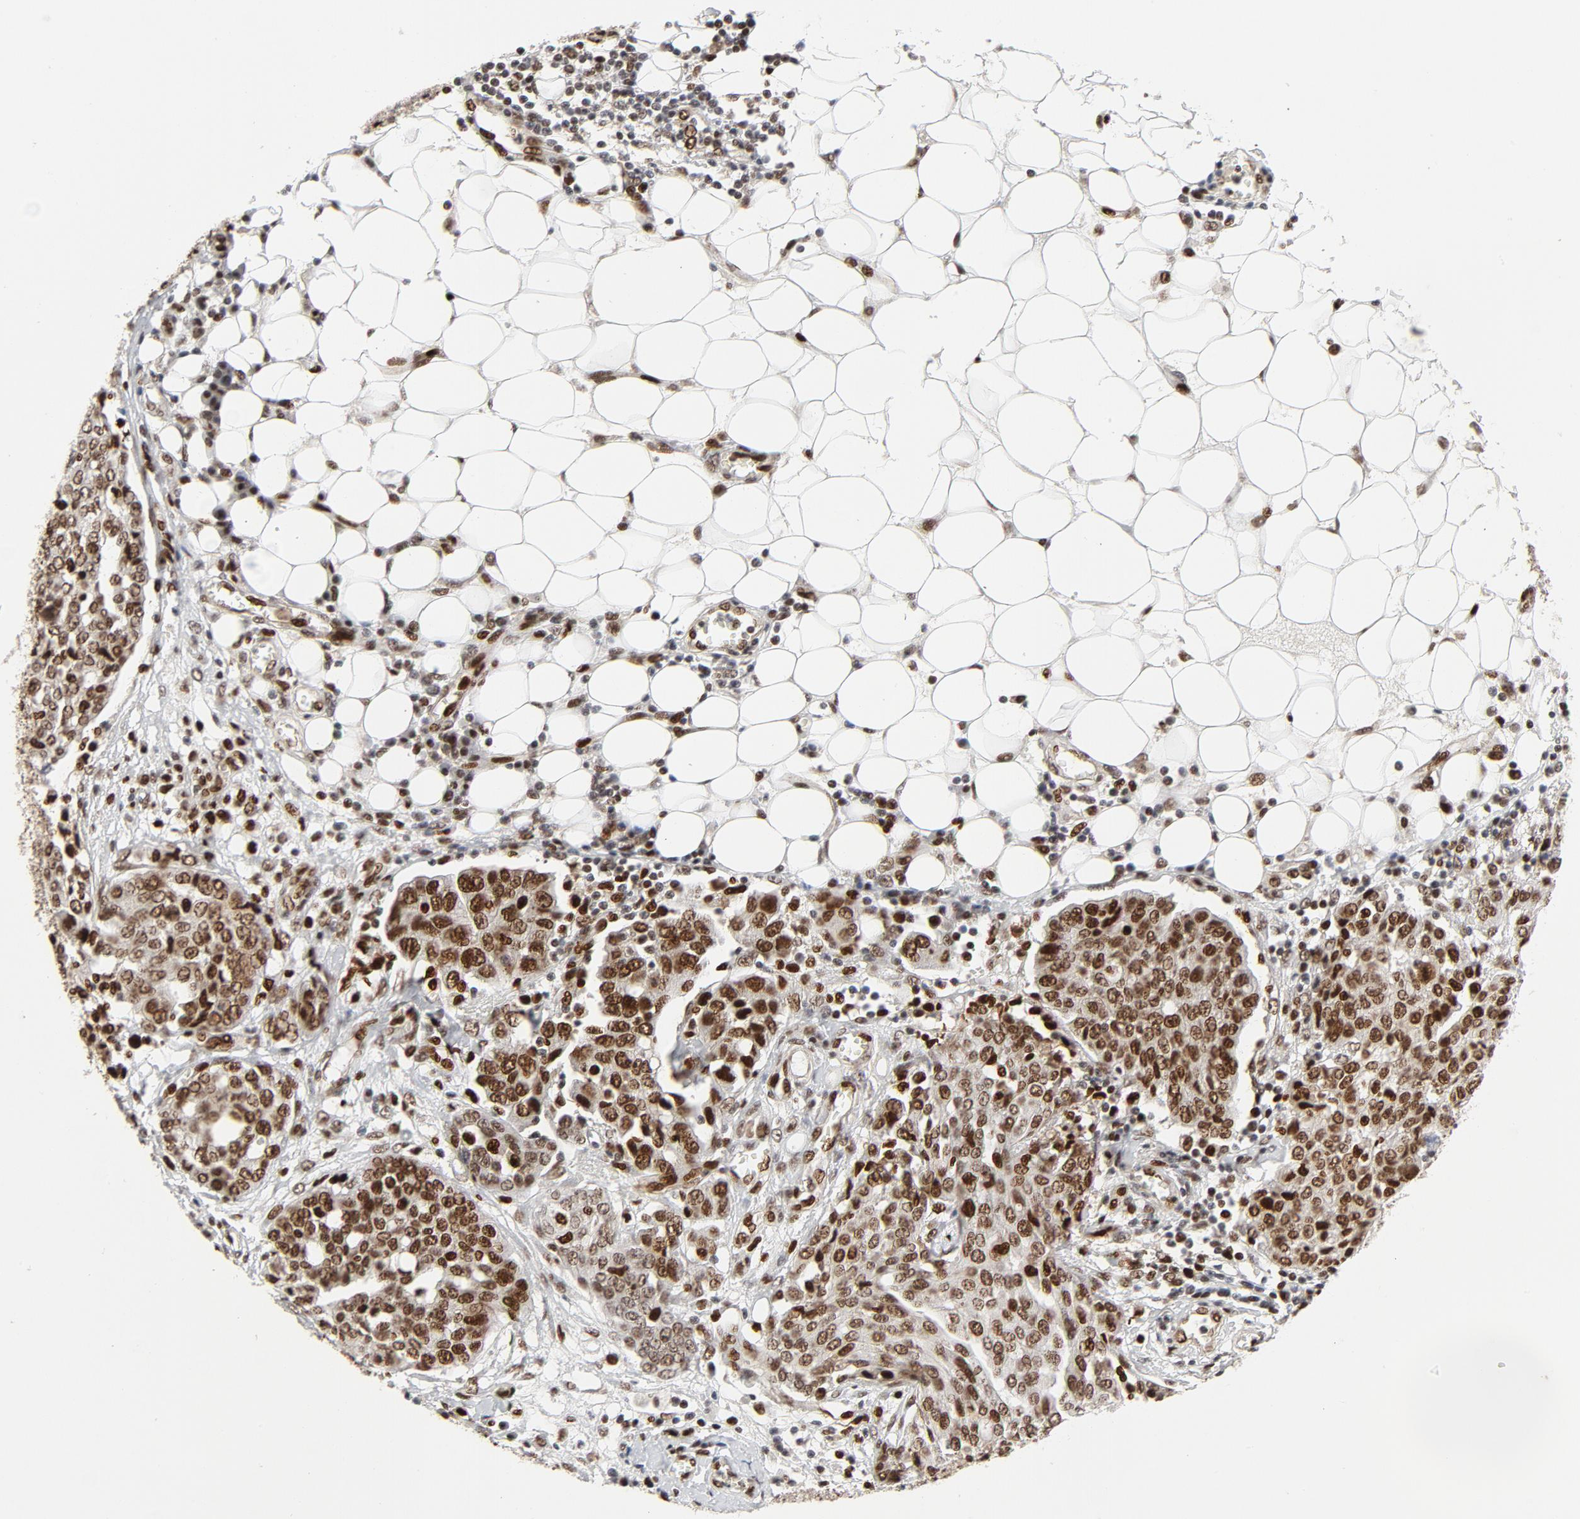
{"staining": {"intensity": "moderate", "quantity": ">75%", "location": "nuclear"}, "tissue": "ovarian cancer", "cell_type": "Tumor cells", "image_type": "cancer", "snomed": [{"axis": "morphology", "description": "Cystadenocarcinoma, serous, NOS"}, {"axis": "topography", "description": "Soft tissue"}, {"axis": "topography", "description": "Ovary"}], "caption": "Immunohistochemistry (IHC) of human ovarian cancer shows medium levels of moderate nuclear expression in approximately >75% of tumor cells. The staining was performed using DAB (3,3'-diaminobenzidine) to visualize the protein expression in brown, while the nuclei were stained in blue with hematoxylin (Magnification: 20x).", "gene": "MEF2A", "patient": {"sex": "female", "age": 57}}